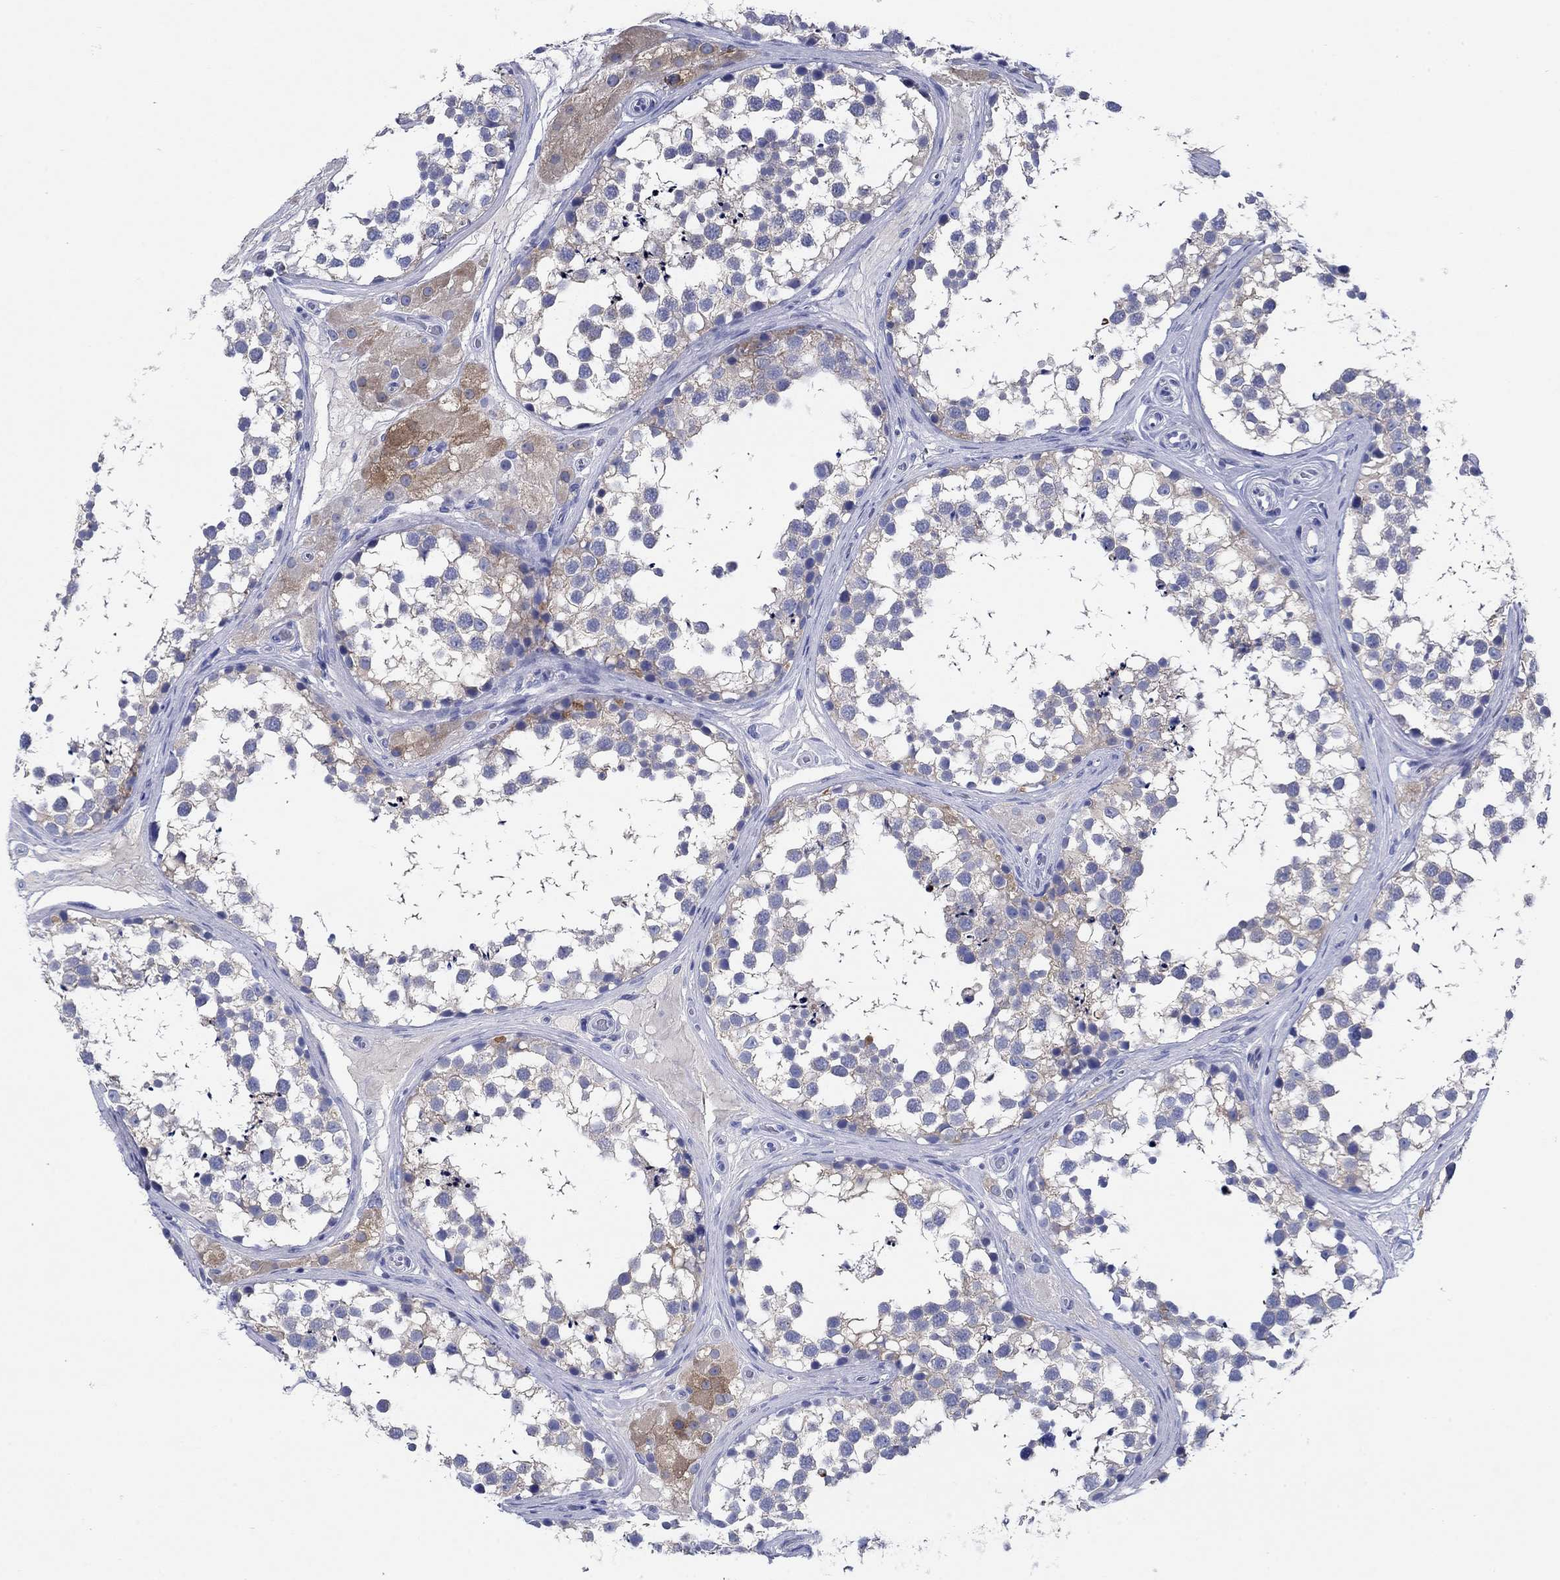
{"staining": {"intensity": "weak", "quantity": "25%-75%", "location": "cytoplasmic/membranous"}, "tissue": "testis", "cell_type": "Cells in seminiferous ducts", "image_type": "normal", "snomed": [{"axis": "morphology", "description": "Normal tissue, NOS"}, {"axis": "morphology", "description": "Seminoma, NOS"}, {"axis": "topography", "description": "Testis"}], "caption": "The histopathology image demonstrates immunohistochemical staining of benign testis. There is weak cytoplasmic/membranous staining is present in approximately 25%-75% of cells in seminiferous ducts. (DAB IHC with brightfield microscopy, high magnification).", "gene": "ENSG00000251537", "patient": {"sex": "male", "age": 65}}